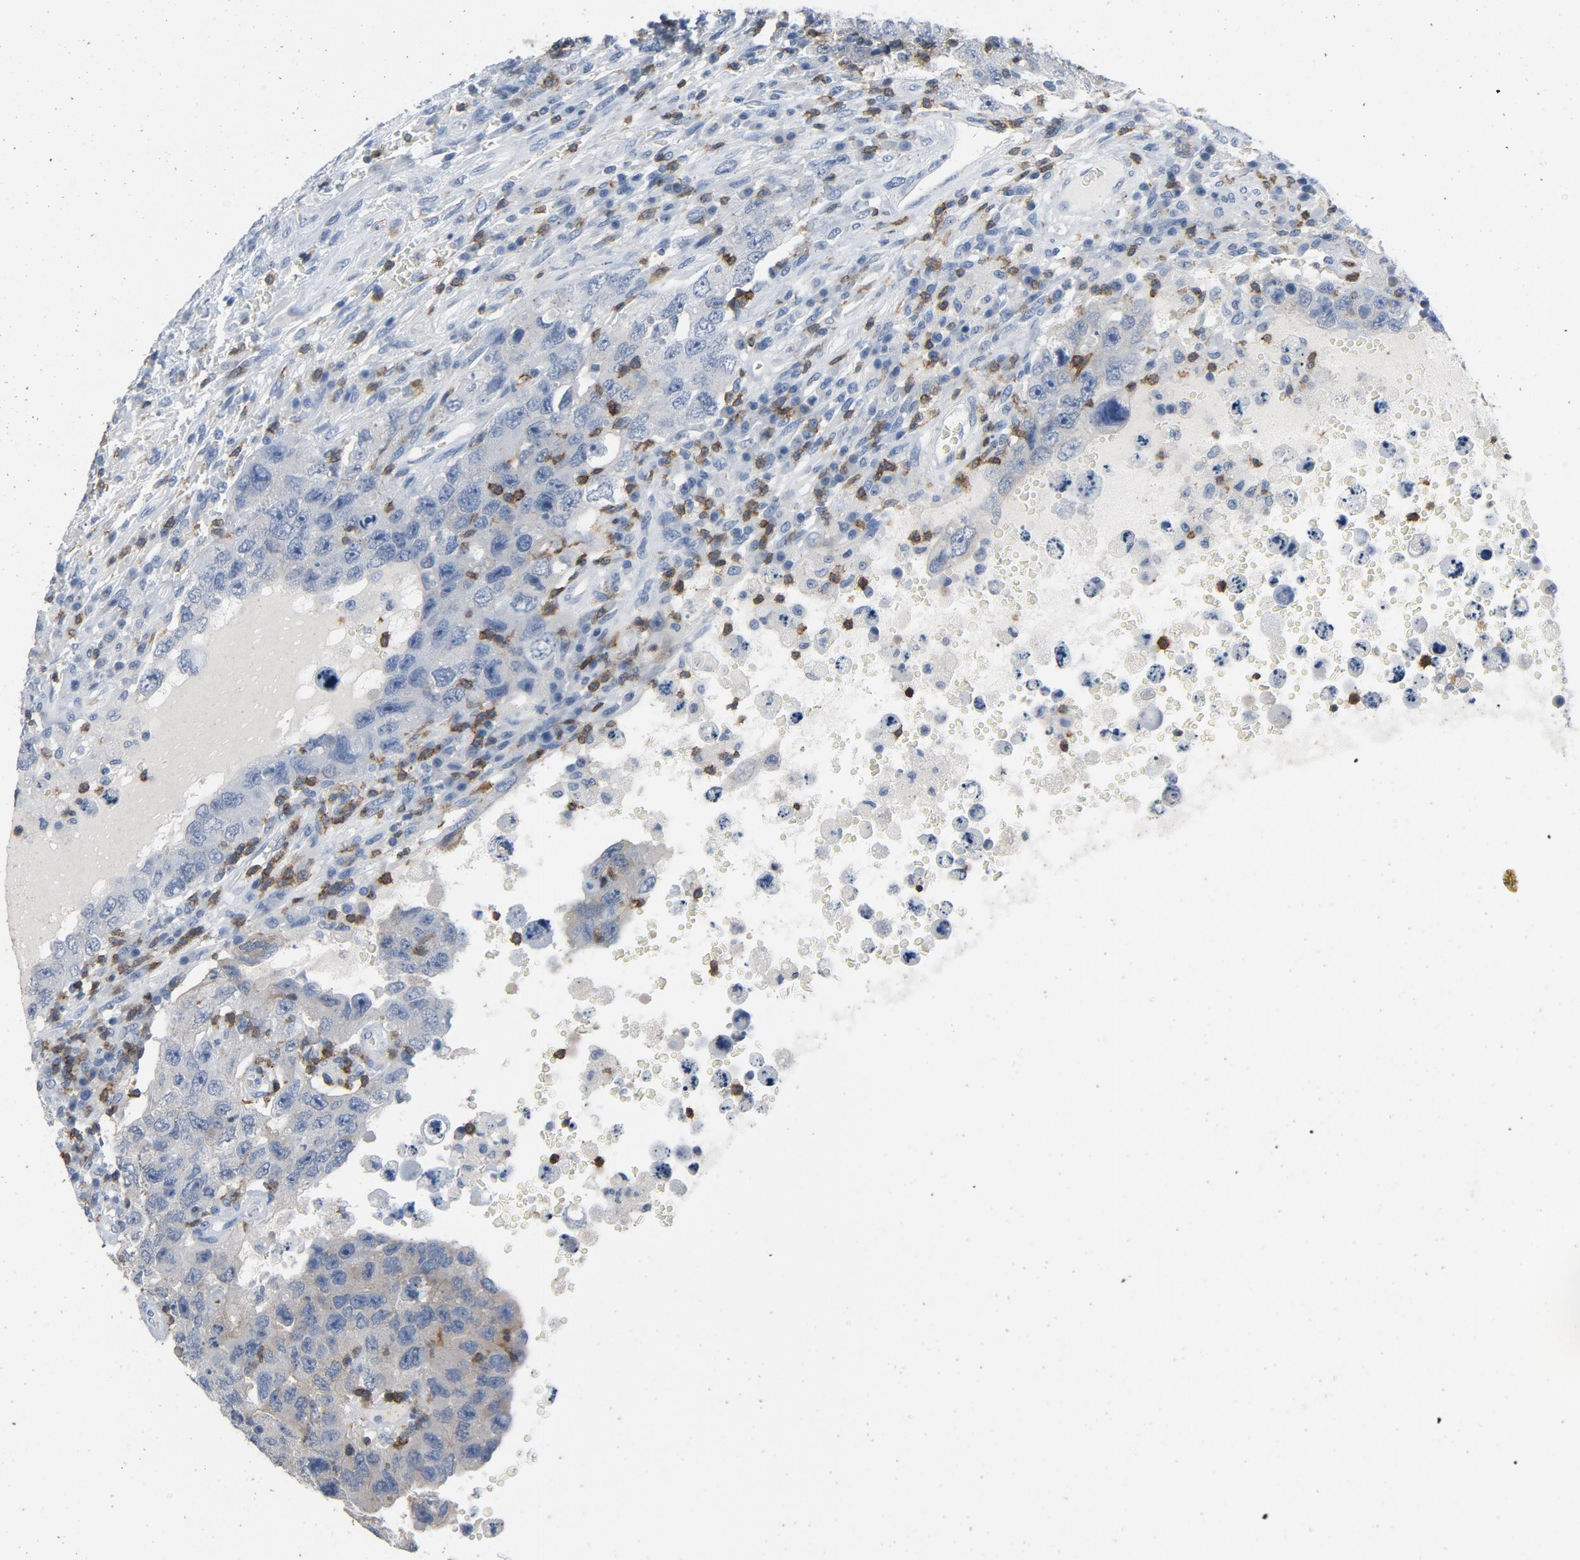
{"staining": {"intensity": "negative", "quantity": "none", "location": "none"}, "tissue": "testis cancer", "cell_type": "Tumor cells", "image_type": "cancer", "snomed": [{"axis": "morphology", "description": "Carcinoma, Embryonal, NOS"}, {"axis": "topography", "description": "Testis"}], "caption": "Embryonal carcinoma (testis) stained for a protein using immunohistochemistry exhibits no positivity tumor cells.", "gene": "LCK", "patient": {"sex": "male", "age": 26}}